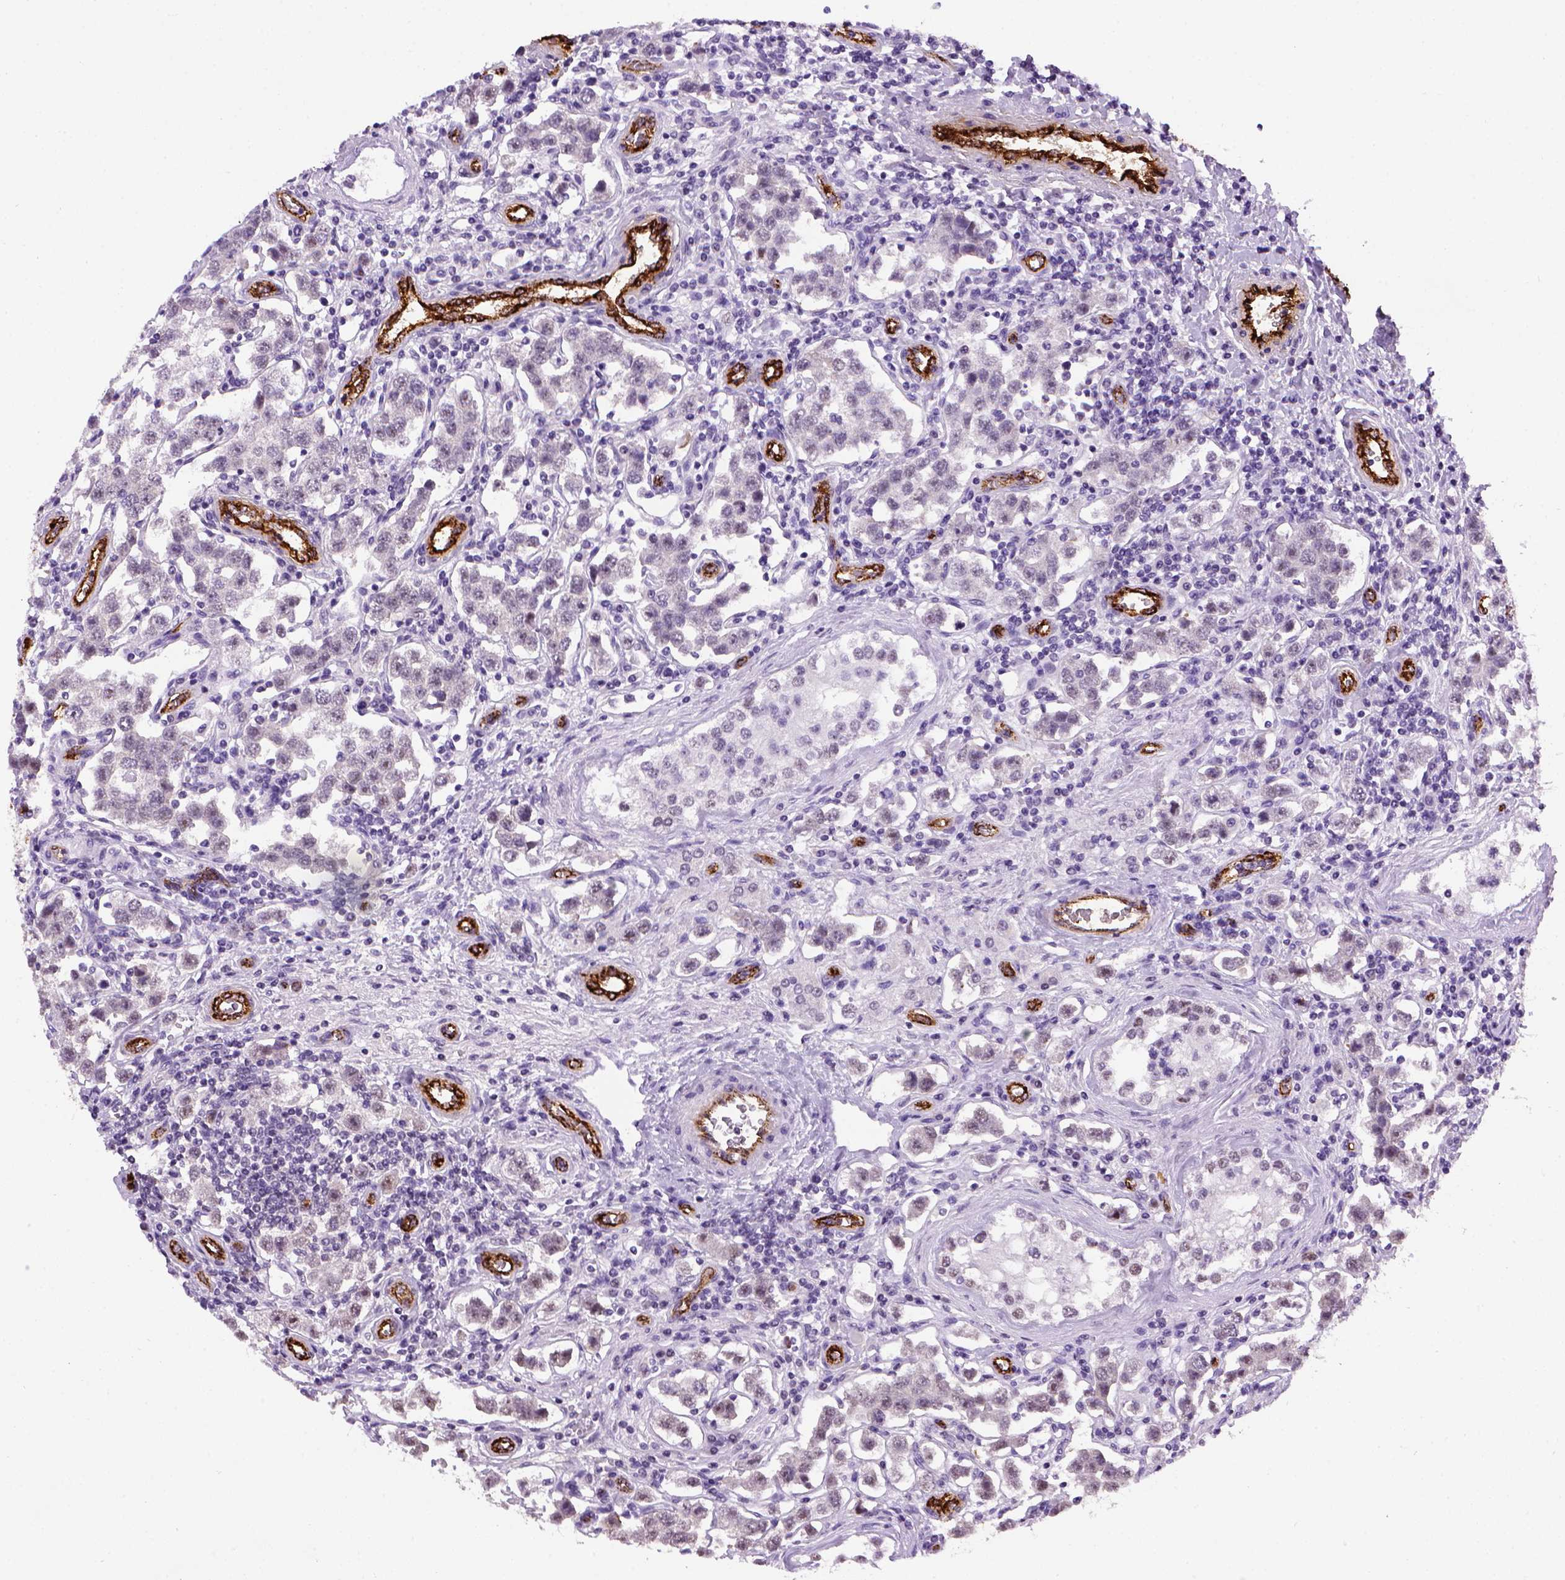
{"staining": {"intensity": "negative", "quantity": "none", "location": "none"}, "tissue": "testis cancer", "cell_type": "Tumor cells", "image_type": "cancer", "snomed": [{"axis": "morphology", "description": "Seminoma, NOS"}, {"axis": "topography", "description": "Testis"}], "caption": "High magnification brightfield microscopy of testis cancer stained with DAB (brown) and counterstained with hematoxylin (blue): tumor cells show no significant positivity.", "gene": "VWF", "patient": {"sex": "male", "age": 37}}